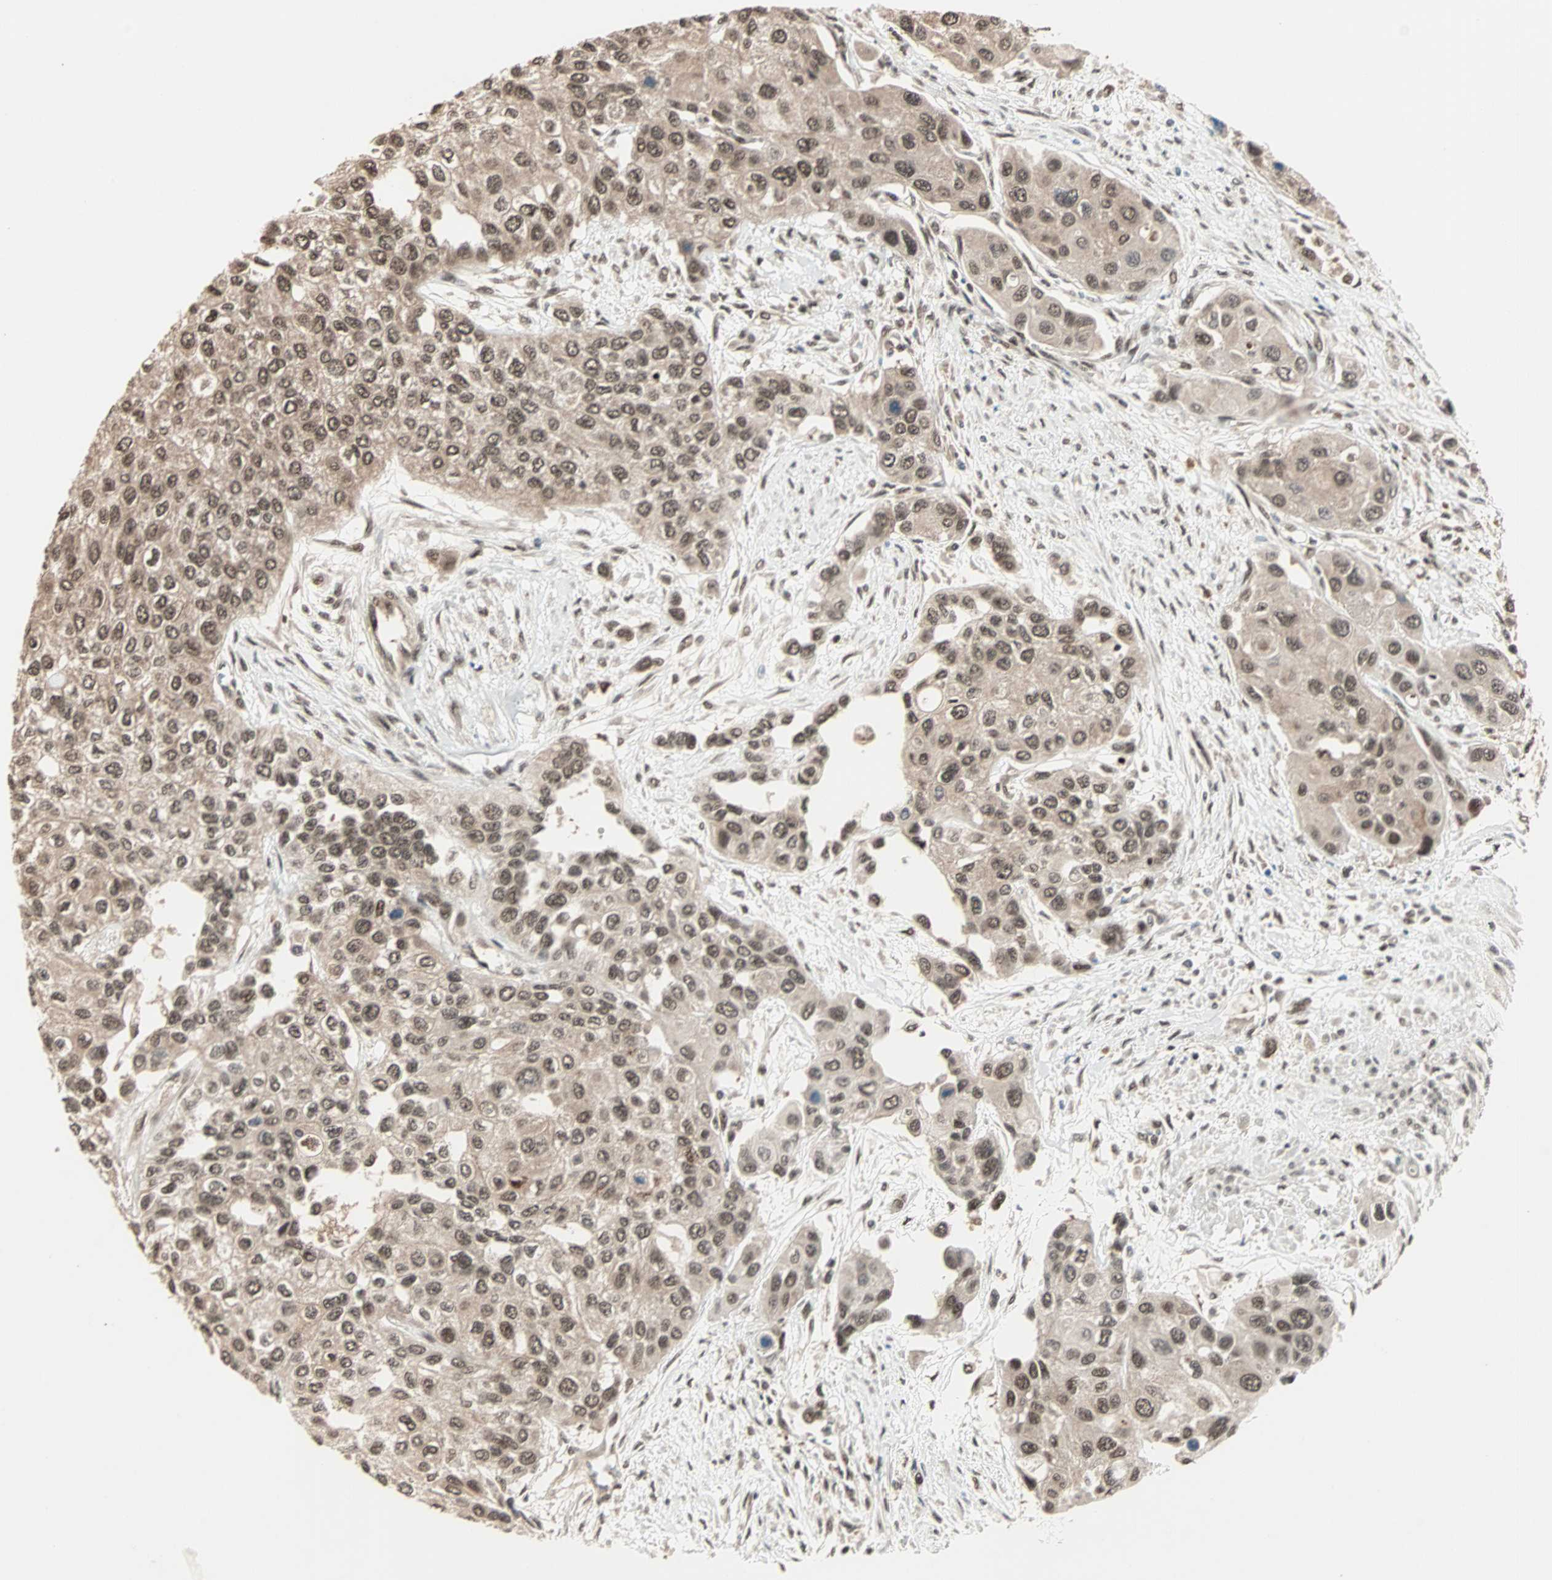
{"staining": {"intensity": "moderate", "quantity": ">75%", "location": "nuclear"}, "tissue": "urothelial cancer", "cell_type": "Tumor cells", "image_type": "cancer", "snomed": [{"axis": "morphology", "description": "Urothelial carcinoma, High grade"}, {"axis": "topography", "description": "Urinary bladder"}], "caption": "Immunohistochemistry staining of urothelial carcinoma (high-grade), which shows medium levels of moderate nuclear expression in approximately >75% of tumor cells indicating moderate nuclear protein staining. The staining was performed using DAB (brown) for protein detection and nuclei were counterstained in hematoxylin (blue).", "gene": "ZNF701", "patient": {"sex": "female", "age": 56}}